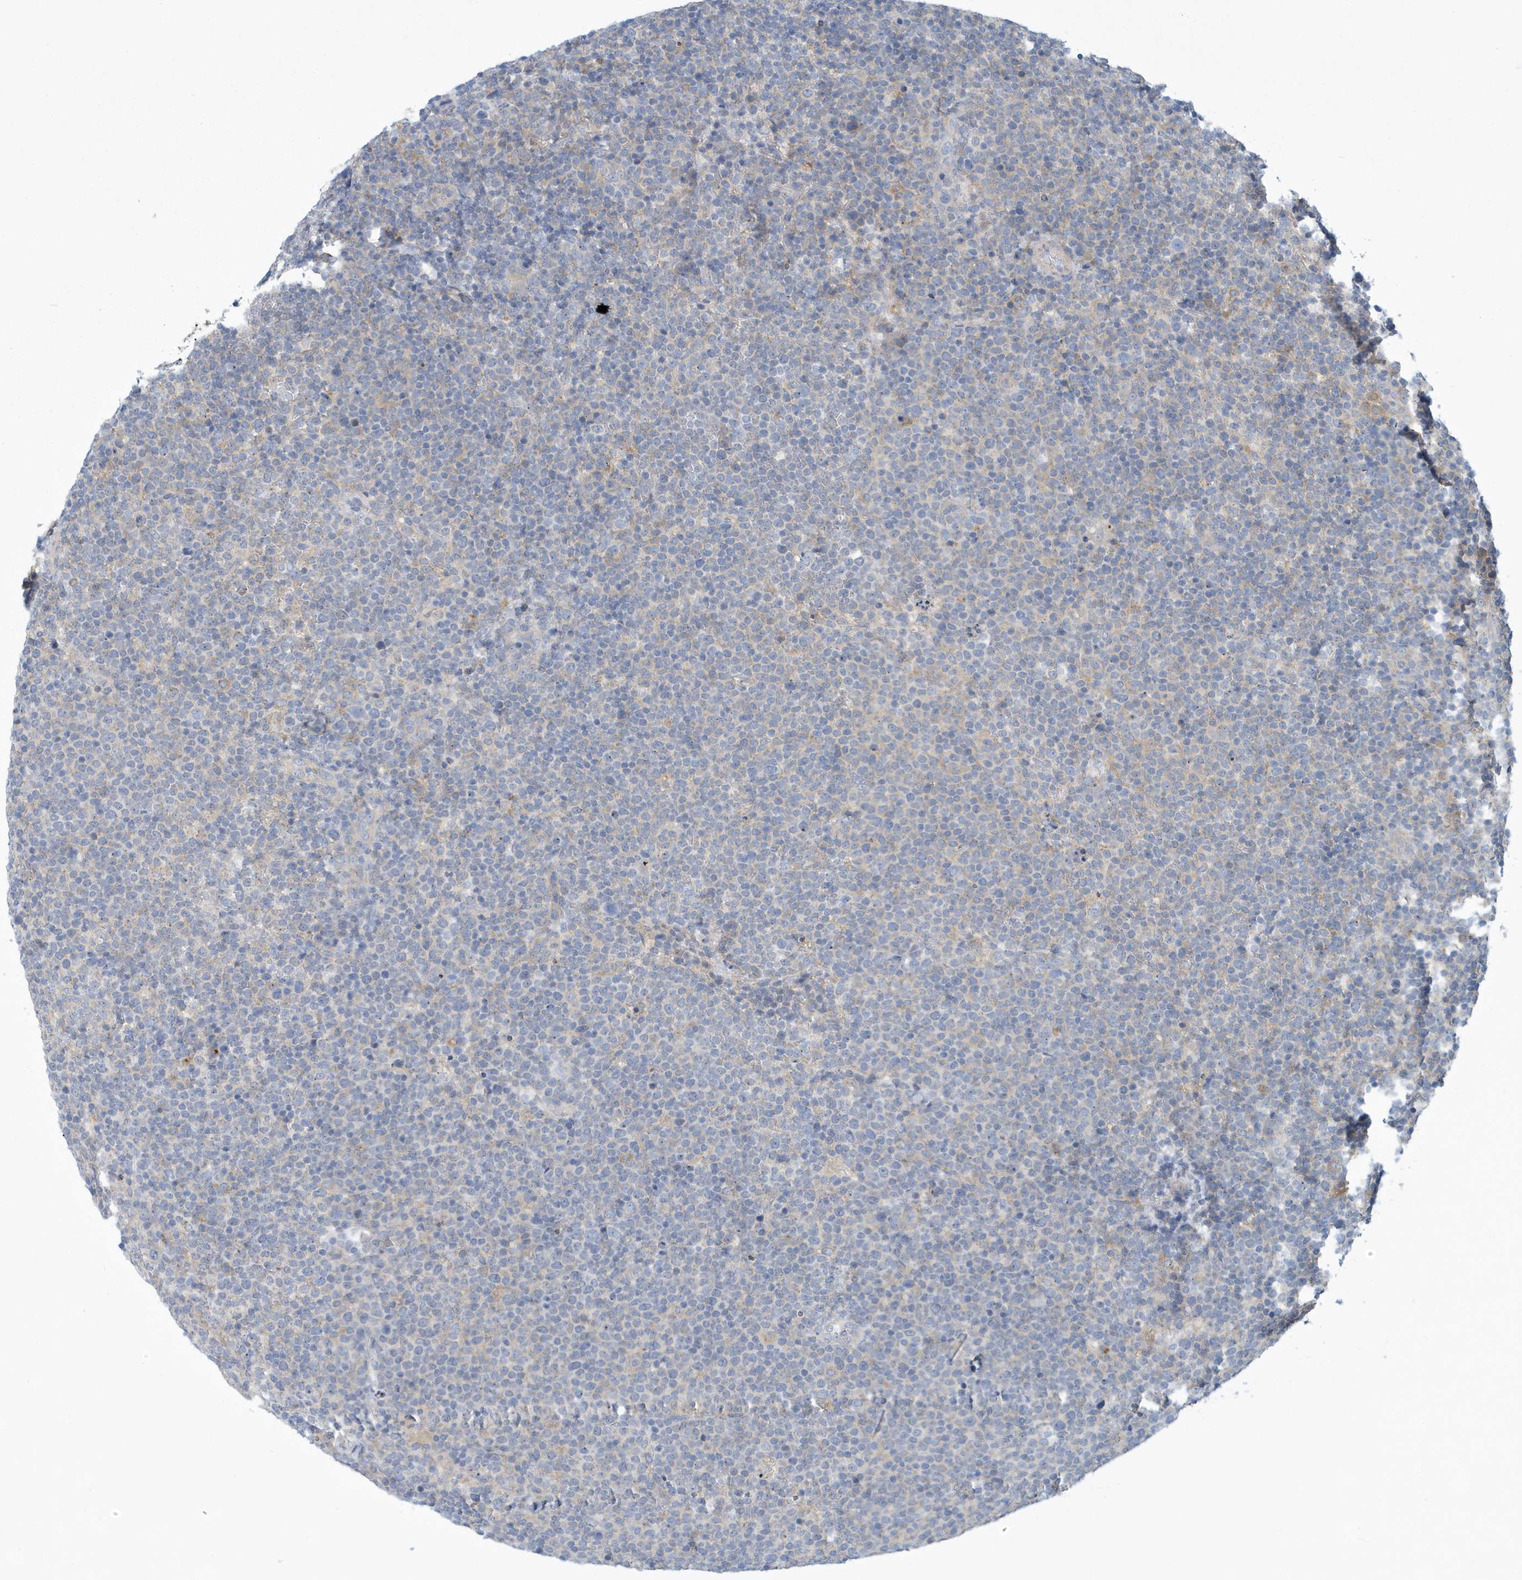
{"staining": {"intensity": "negative", "quantity": "none", "location": "none"}, "tissue": "lymphoma", "cell_type": "Tumor cells", "image_type": "cancer", "snomed": [{"axis": "morphology", "description": "Malignant lymphoma, non-Hodgkin's type, High grade"}, {"axis": "topography", "description": "Lymph node"}], "caption": "Tumor cells show no significant positivity in malignant lymphoma, non-Hodgkin's type (high-grade). (DAB (3,3'-diaminobenzidine) immunohistochemistry visualized using brightfield microscopy, high magnification).", "gene": "VTA1", "patient": {"sex": "male", "age": 61}}